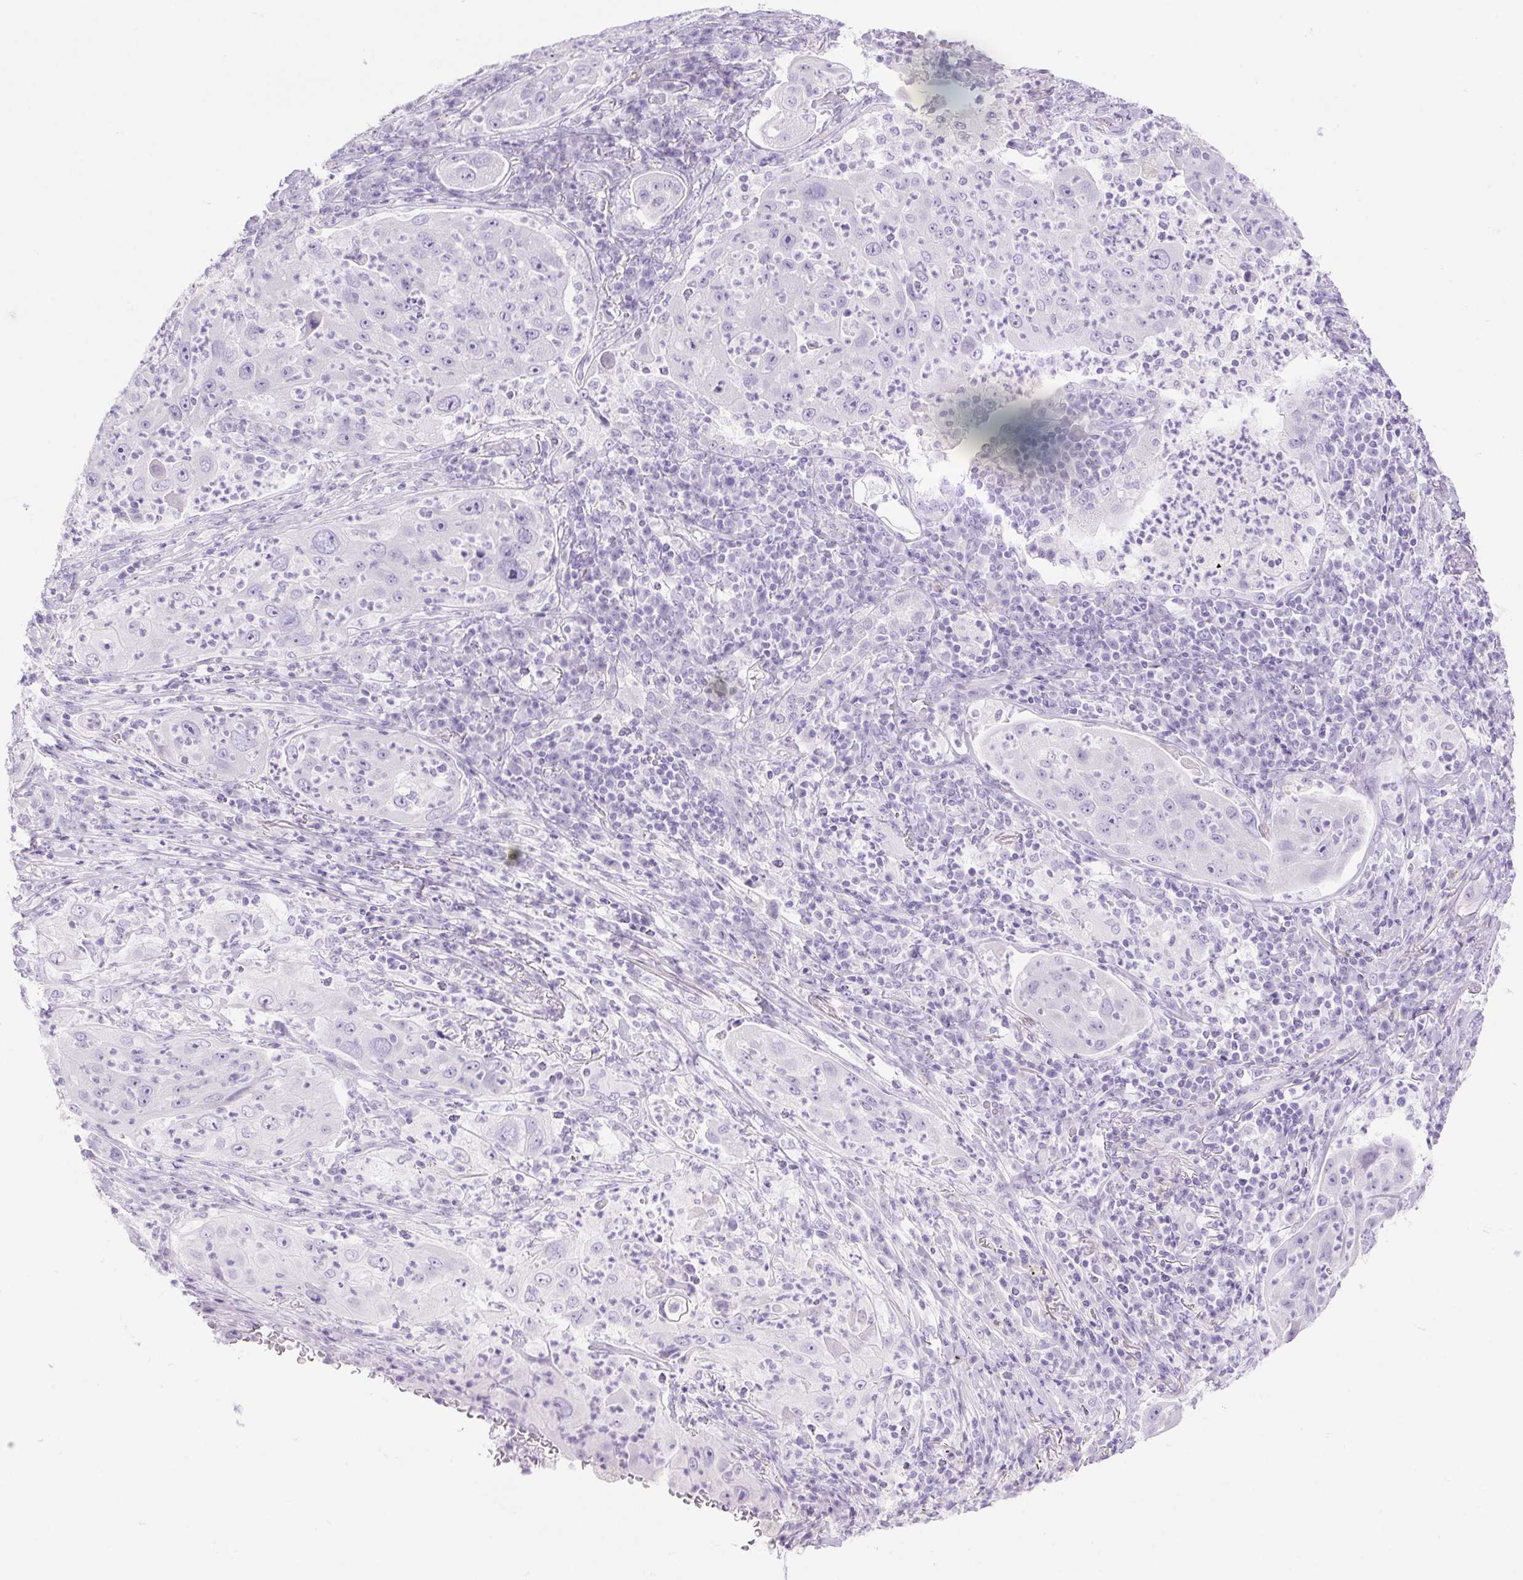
{"staining": {"intensity": "negative", "quantity": "none", "location": "none"}, "tissue": "lung cancer", "cell_type": "Tumor cells", "image_type": "cancer", "snomed": [{"axis": "morphology", "description": "Squamous cell carcinoma, NOS"}, {"axis": "topography", "description": "Lung"}], "caption": "This is a histopathology image of immunohistochemistry staining of lung cancer (squamous cell carcinoma), which shows no expression in tumor cells.", "gene": "ERP27", "patient": {"sex": "female", "age": 59}}